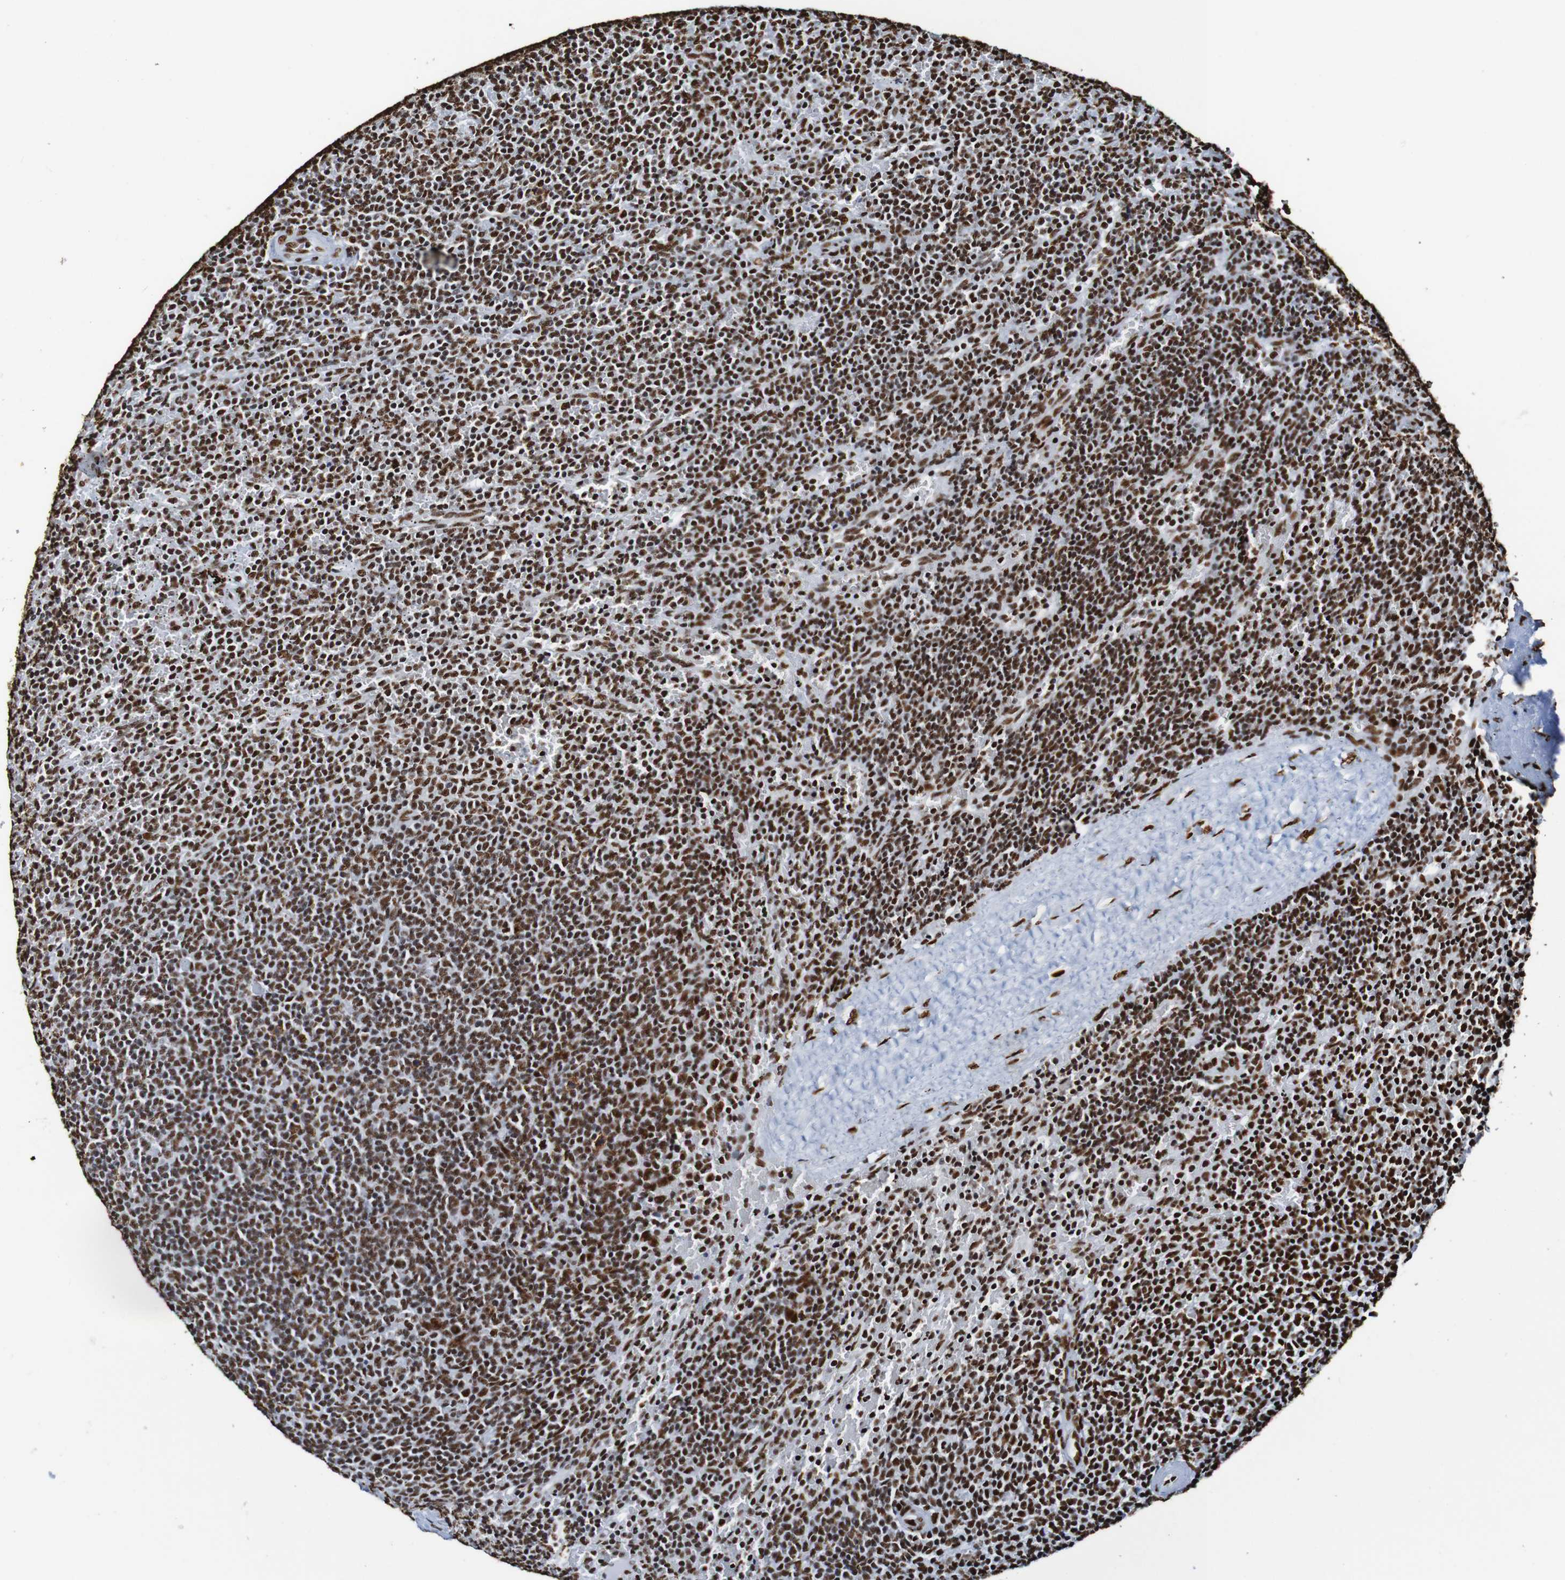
{"staining": {"intensity": "strong", "quantity": ">75%", "location": "nuclear"}, "tissue": "lymphoma", "cell_type": "Tumor cells", "image_type": "cancer", "snomed": [{"axis": "morphology", "description": "Malignant lymphoma, non-Hodgkin's type, Low grade"}, {"axis": "topography", "description": "Spleen"}], "caption": "A high-resolution histopathology image shows IHC staining of low-grade malignant lymphoma, non-Hodgkin's type, which exhibits strong nuclear expression in approximately >75% of tumor cells.", "gene": "SRSF3", "patient": {"sex": "female", "age": 50}}